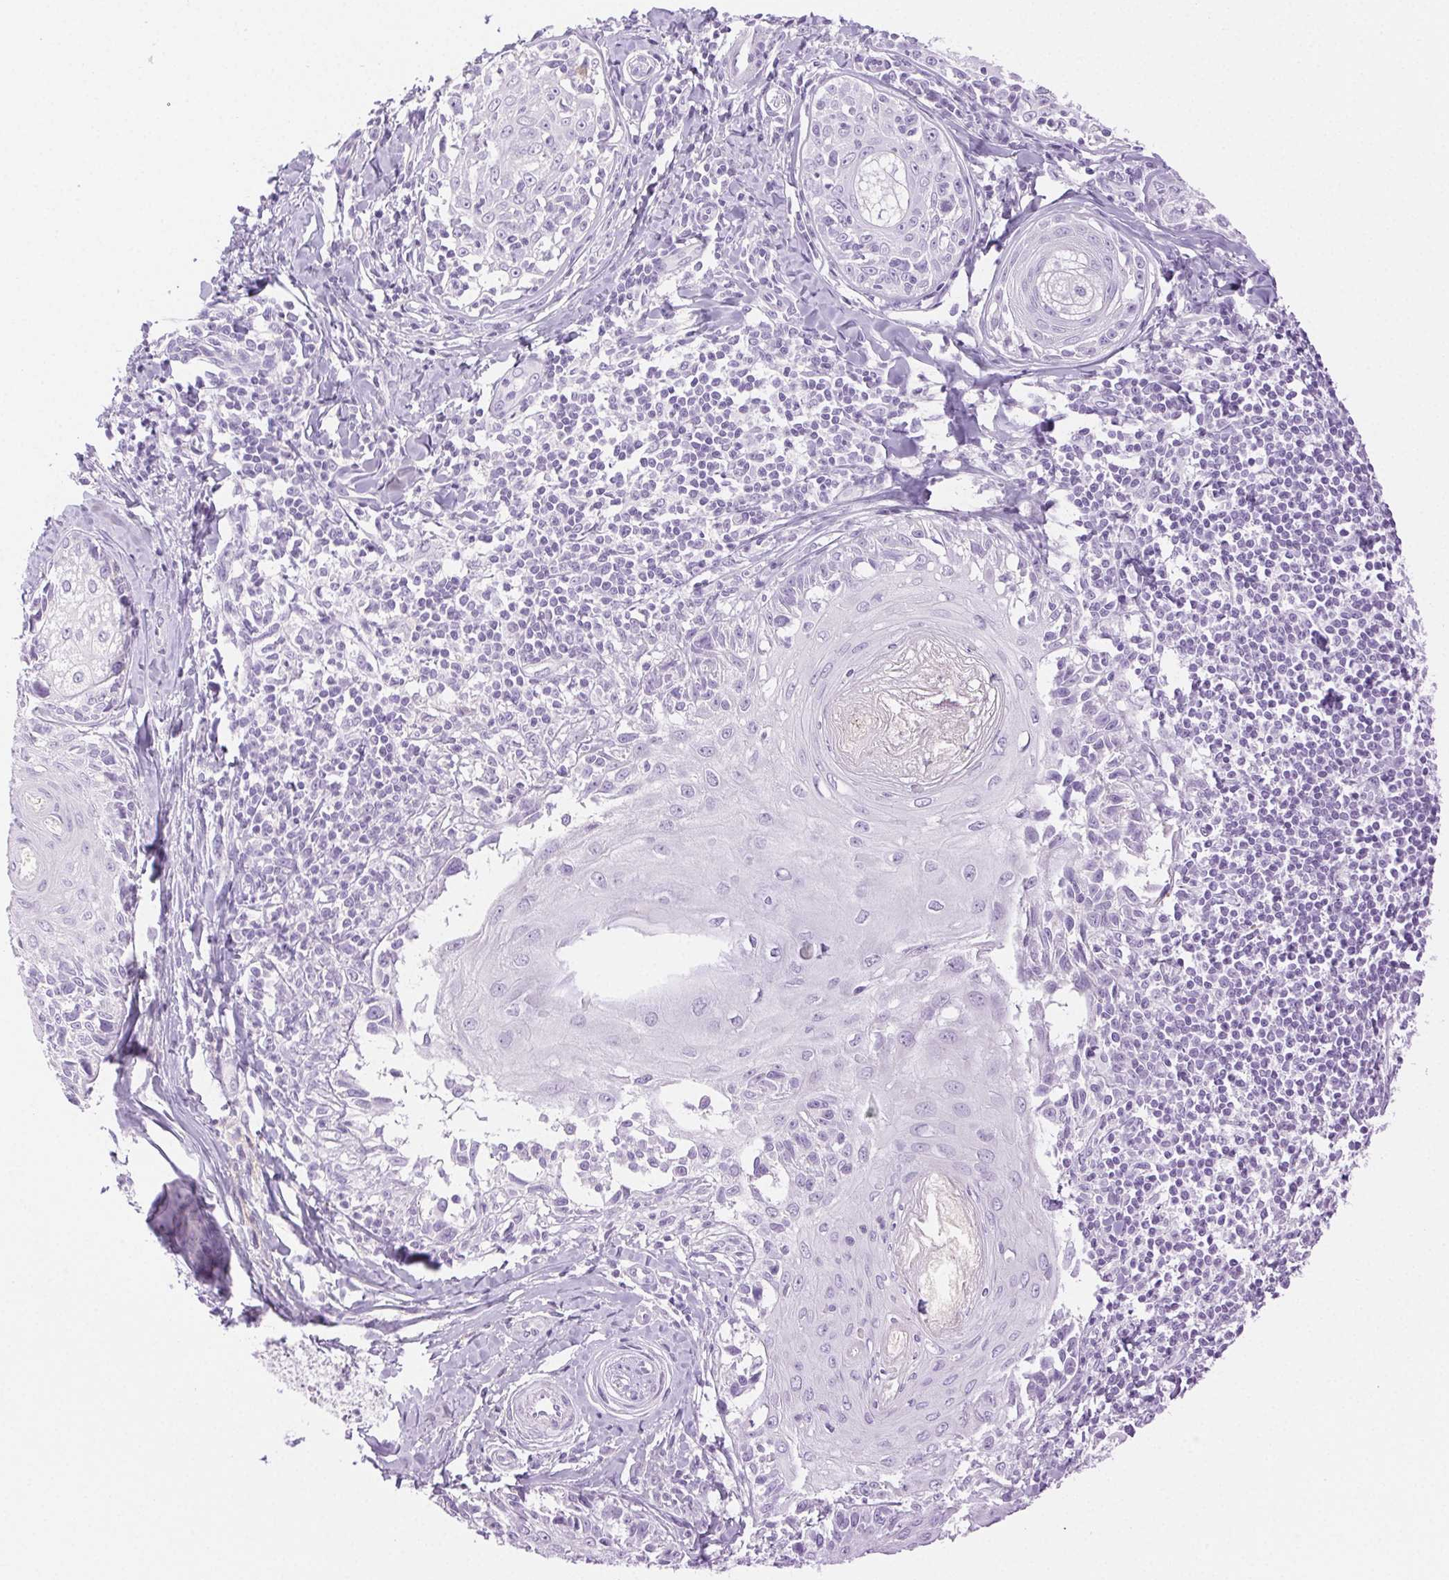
{"staining": {"intensity": "negative", "quantity": "none", "location": "none"}, "tissue": "melanoma", "cell_type": "Tumor cells", "image_type": "cancer", "snomed": [{"axis": "morphology", "description": "Malignant melanoma, NOS"}, {"axis": "topography", "description": "Skin"}], "caption": "Immunohistochemical staining of human melanoma shows no significant expression in tumor cells.", "gene": "SPACA4", "patient": {"sex": "female", "age": 86}}